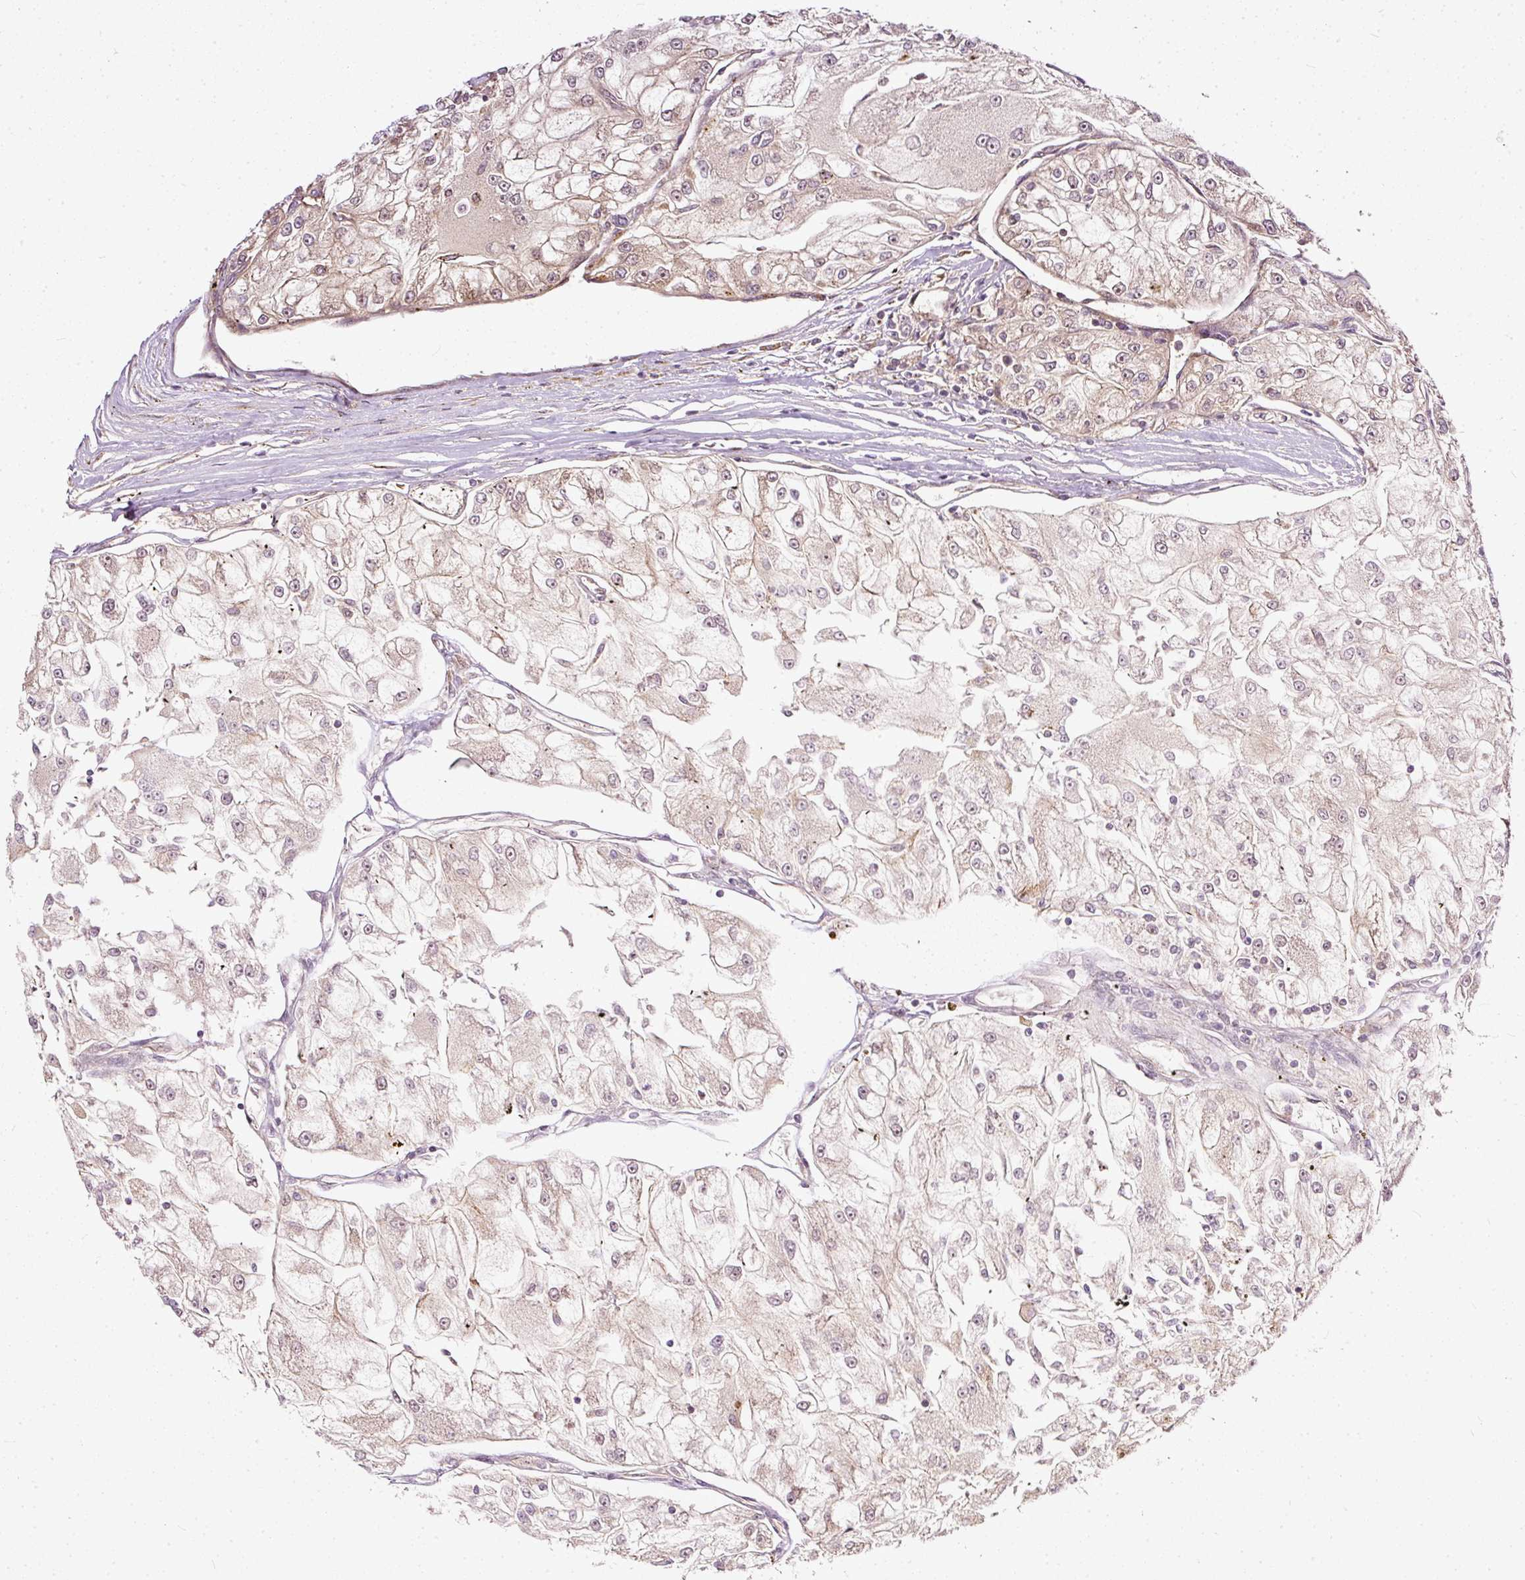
{"staining": {"intensity": "negative", "quantity": "none", "location": "none"}, "tissue": "renal cancer", "cell_type": "Tumor cells", "image_type": "cancer", "snomed": [{"axis": "morphology", "description": "Adenocarcinoma, NOS"}, {"axis": "topography", "description": "Kidney"}], "caption": "Tumor cells show no significant protein staining in renal adenocarcinoma.", "gene": "MIF4GD", "patient": {"sex": "female", "age": 72}}